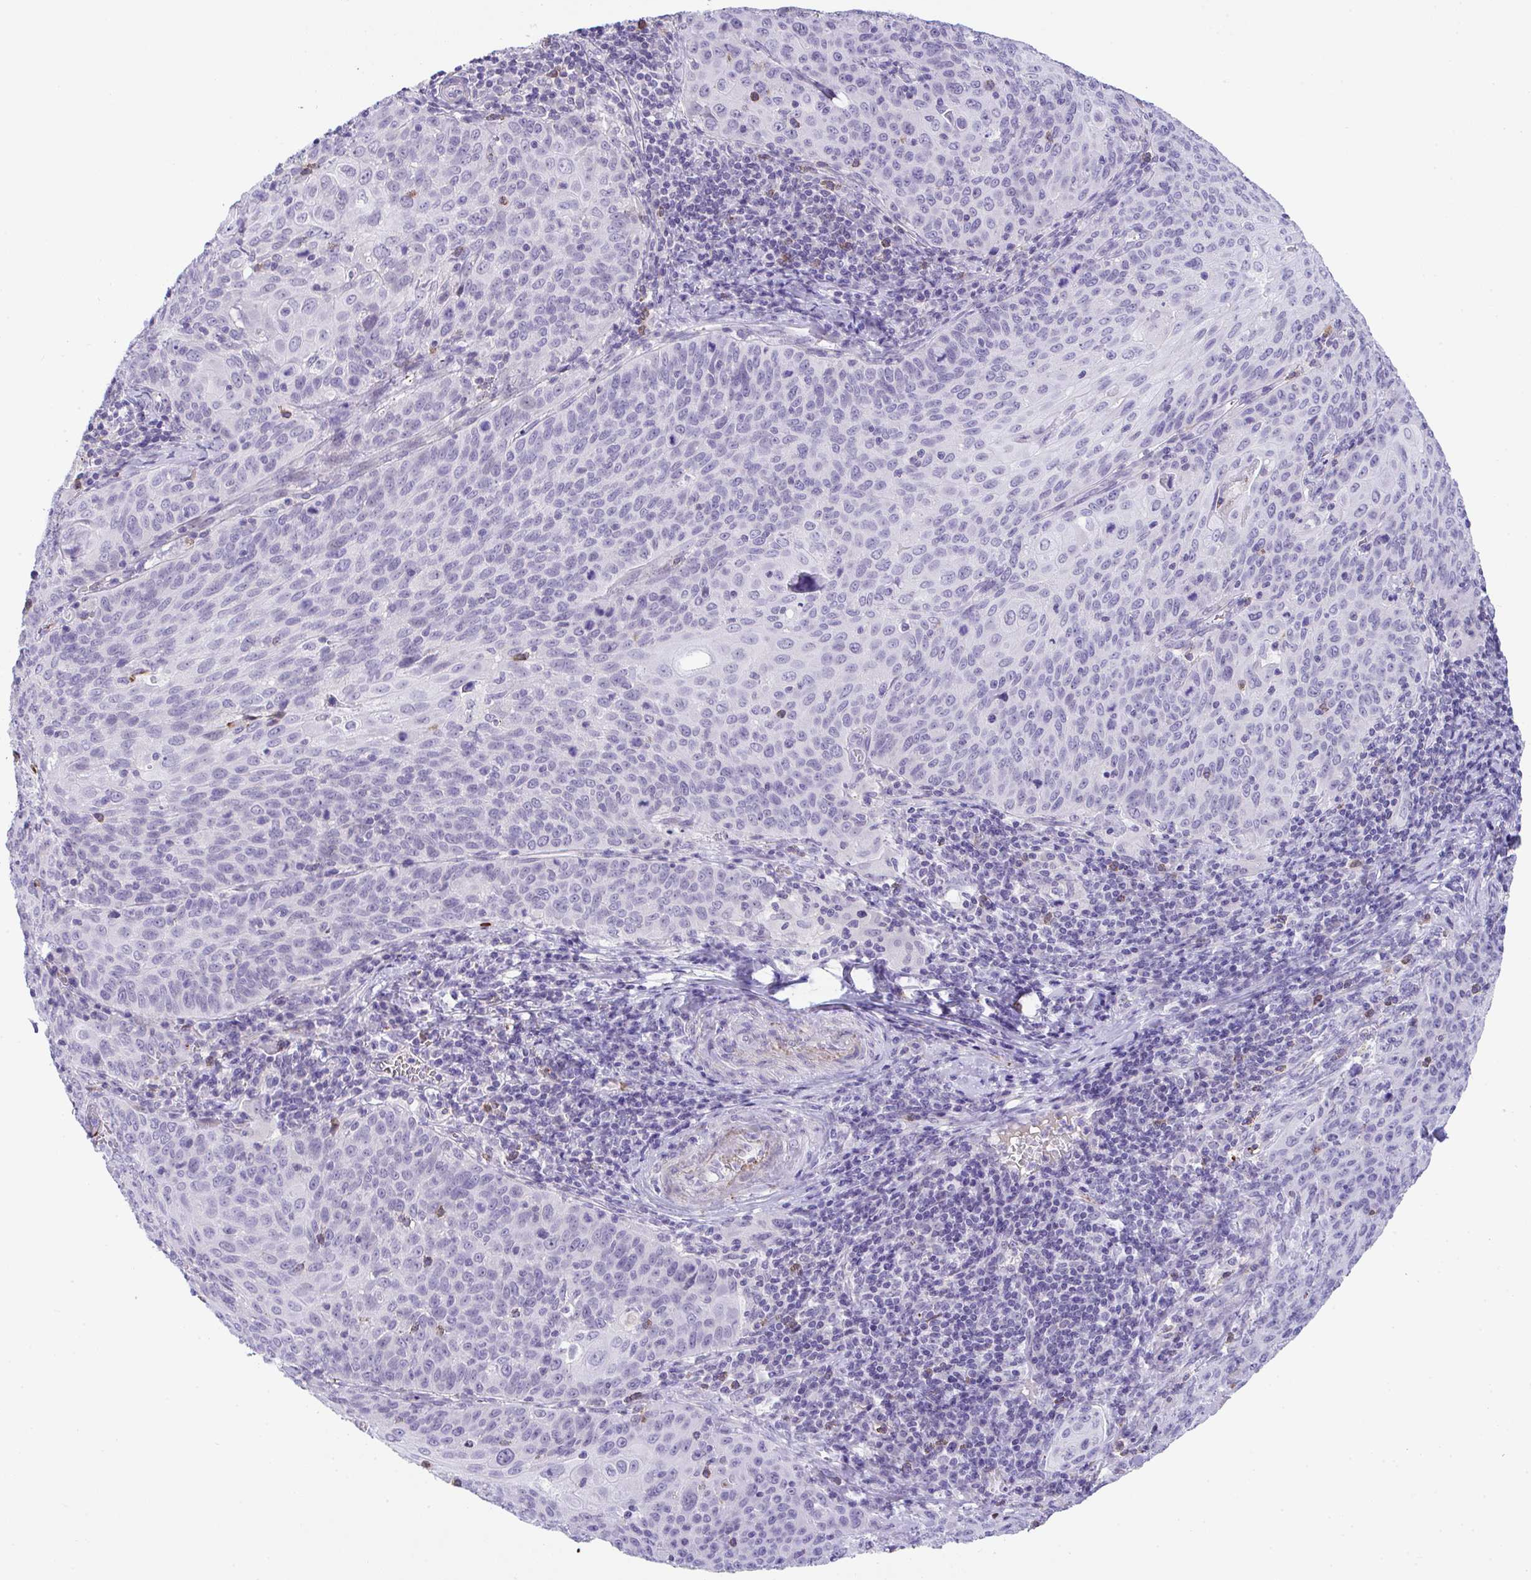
{"staining": {"intensity": "negative", "quantity": "none", "location": "none"}, "tissue": "cervical cancer", "cell_type": "Tumor cells", "image_type": "cancer", "snomed": [{"axis": "morphology", "description": "Squamous cell carcinoma, NOS"}, {"axis": "topography", "description": "Cervix"}], "caption": "DAB immunohistochemical staining of squamous cell carcinoma (cervical) demonstrates no significant positivity in tumor cells.", "gene": "KMT2E", "patient": {"sex": "female", "age": 65}}